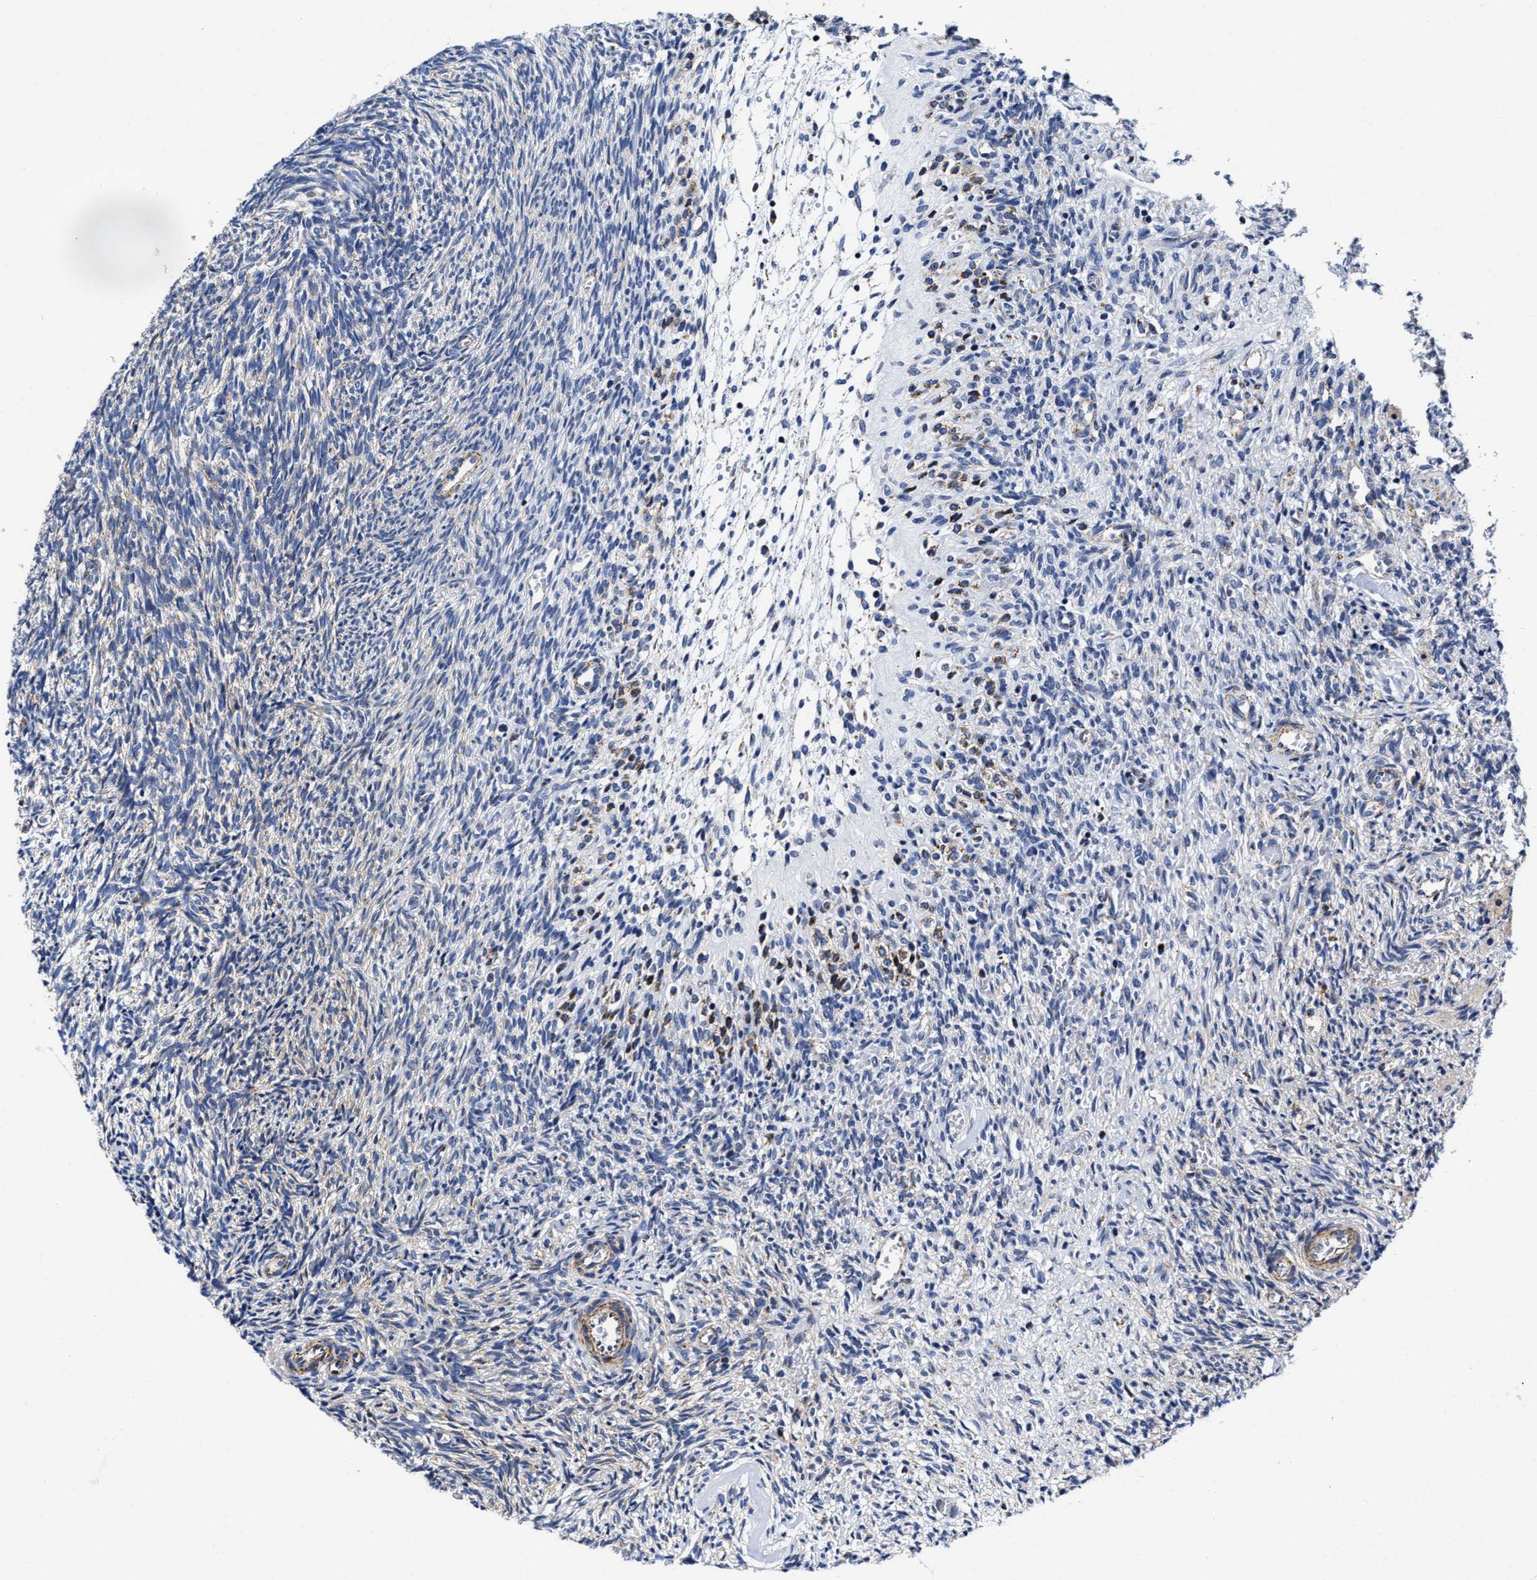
{"staining": {"intensity": "weak", "quantity": "<25%", "location": "cytoplasmic/membranous"}, "tissue": "ovary", "cell_type": "Ovarian stroma cells", "image_type": "normal", "snomed": [{"axis": "morphology", "description": "Normal tissue, NOS"}, {"axis": "topography", "description": "Ovary"}], "caption": "This is a micrograph of immunohistochemistry (IHC) staining of unremarkable ovary, which shows no expression in ovarian stroma cells. The staining is performed using DAB brown chromogen with nuclei counter-stained in using hematoxylin.", "gene": "HINT2", "patient": {"sex": "female", "age": 41}}